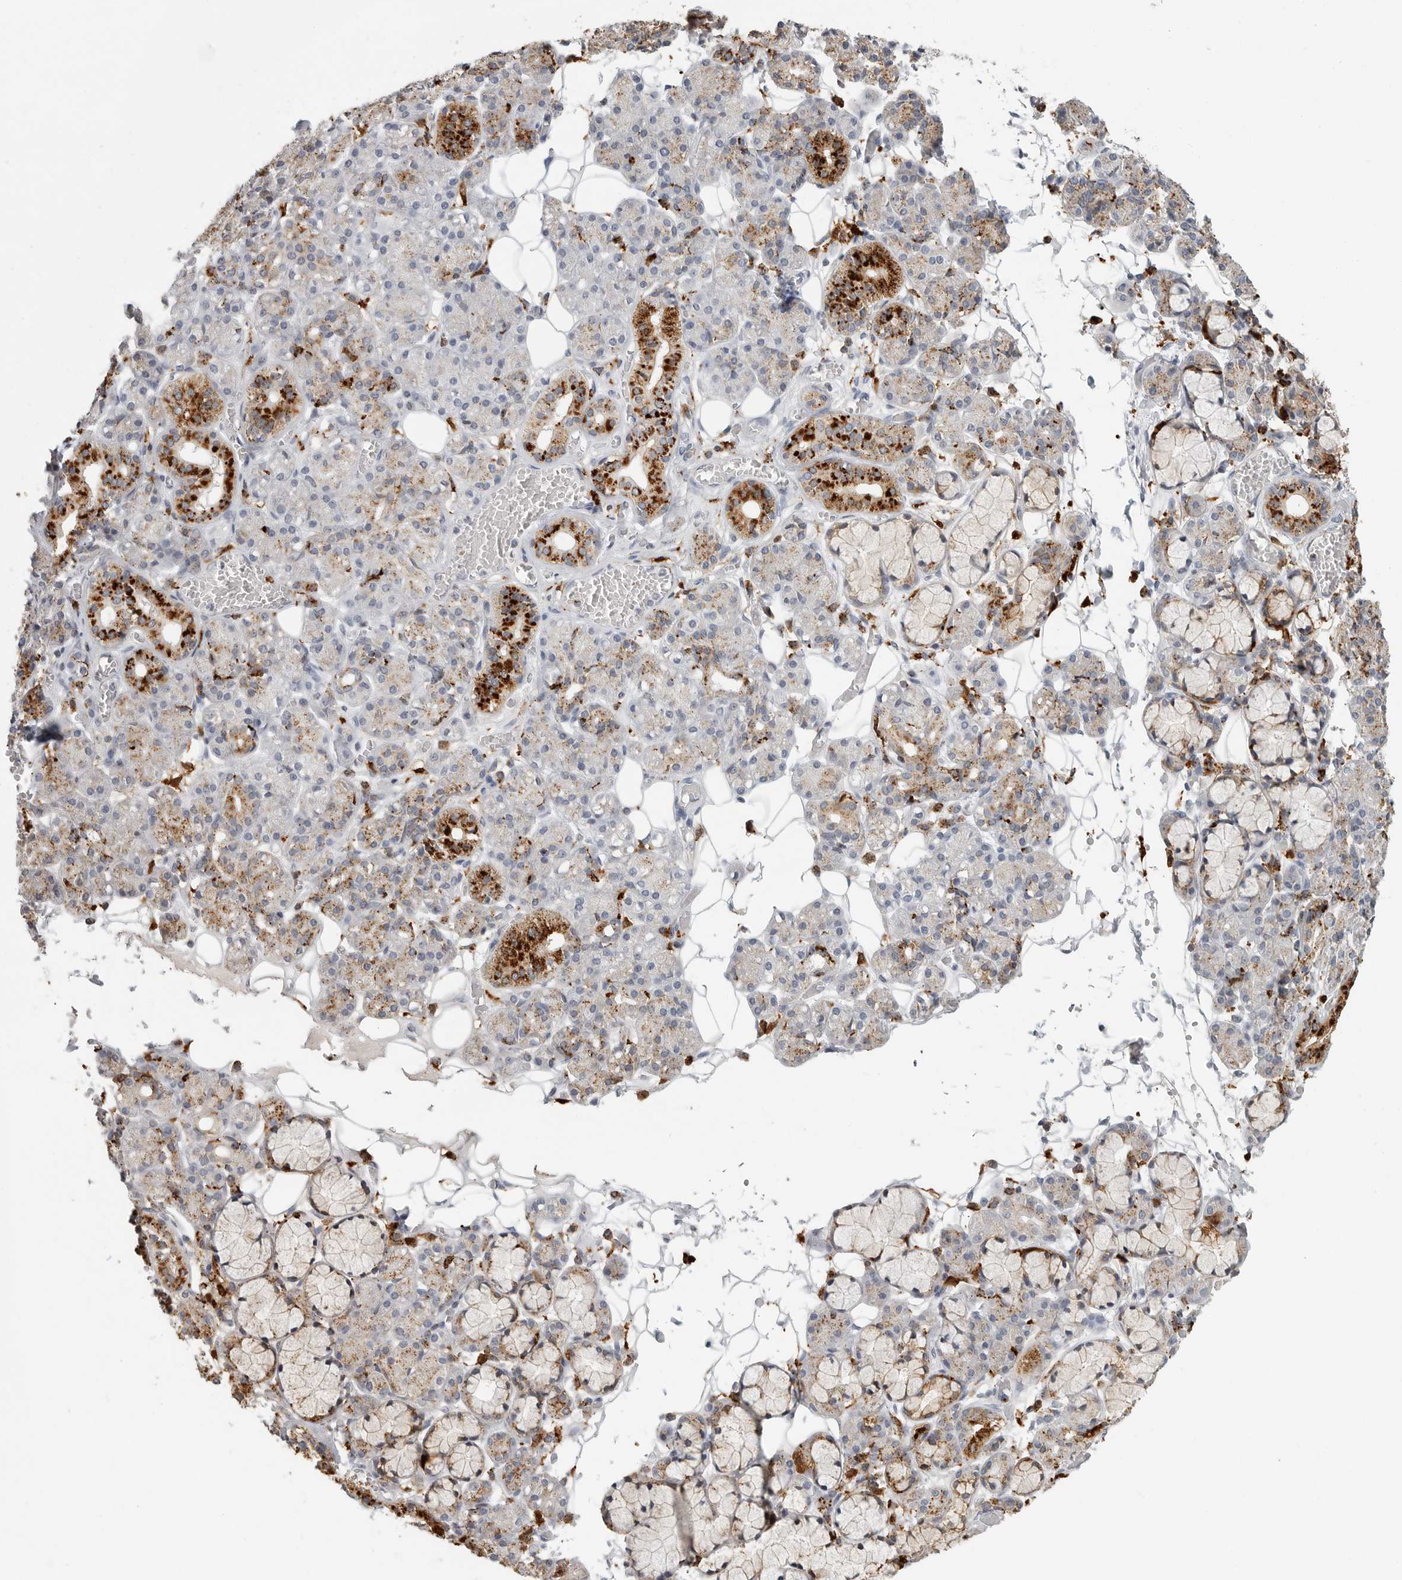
{"staining": {"intensity": "strong", "quantity": "<25%", "location": "cytoplasmic/membranous"}, "tissue": "salivary gland", "cell_type": "Glandular cells", "image_type": "normal", "snomed": [{"axis": "morphology", "description": "Normal tissue, NOS"}, {"axis": "topography", "description": "Salivary gland"}], "caption": "A medium amount of strong cytoplasmic/membranous expression is present in approximately <25% of glandular cells in unremarkable salivary gland.", "gene": "IFI30", "patient": {"sex": "male", "age": 63}}